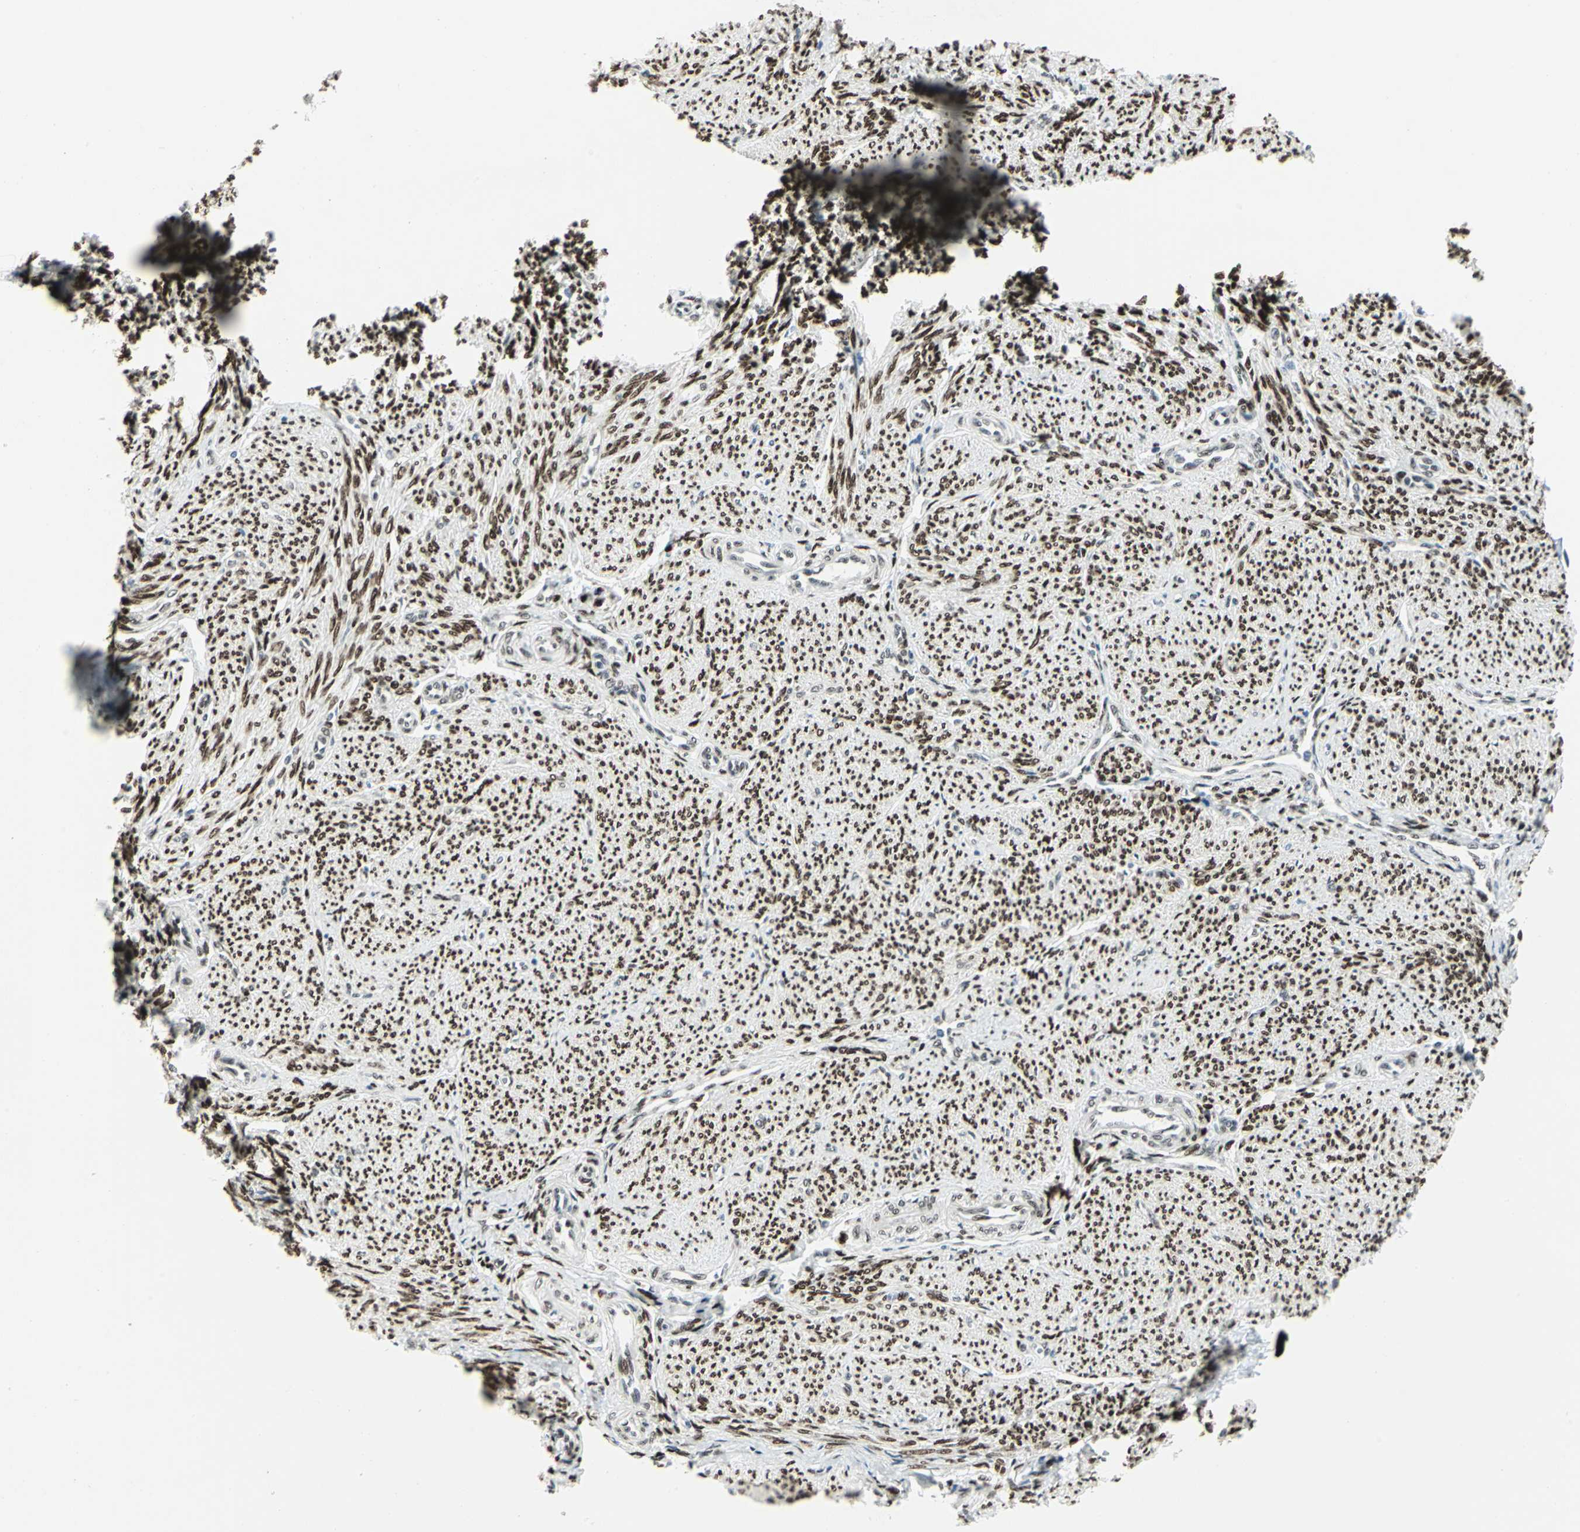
{"staining": {"intensity": "strong", "quantity": ">75%", "location": "nuclear"}, "tissue": "smooth muscle", "cell_type": "Smooth muscle cells", "image_type": "normal", "snomed": [{"axis": "morphology", "description": "Normal tissue, NOS"}, {"axis": "topography", "description": "Smooth muscle"}], "caption": "Strong nuclear positivity for a protein is appreciated in about >75% of smooth muscle cells of benign smooth muscle using IHC.", "gene": "MEIS2", "patient": {"sex": "female", "age": 65}}